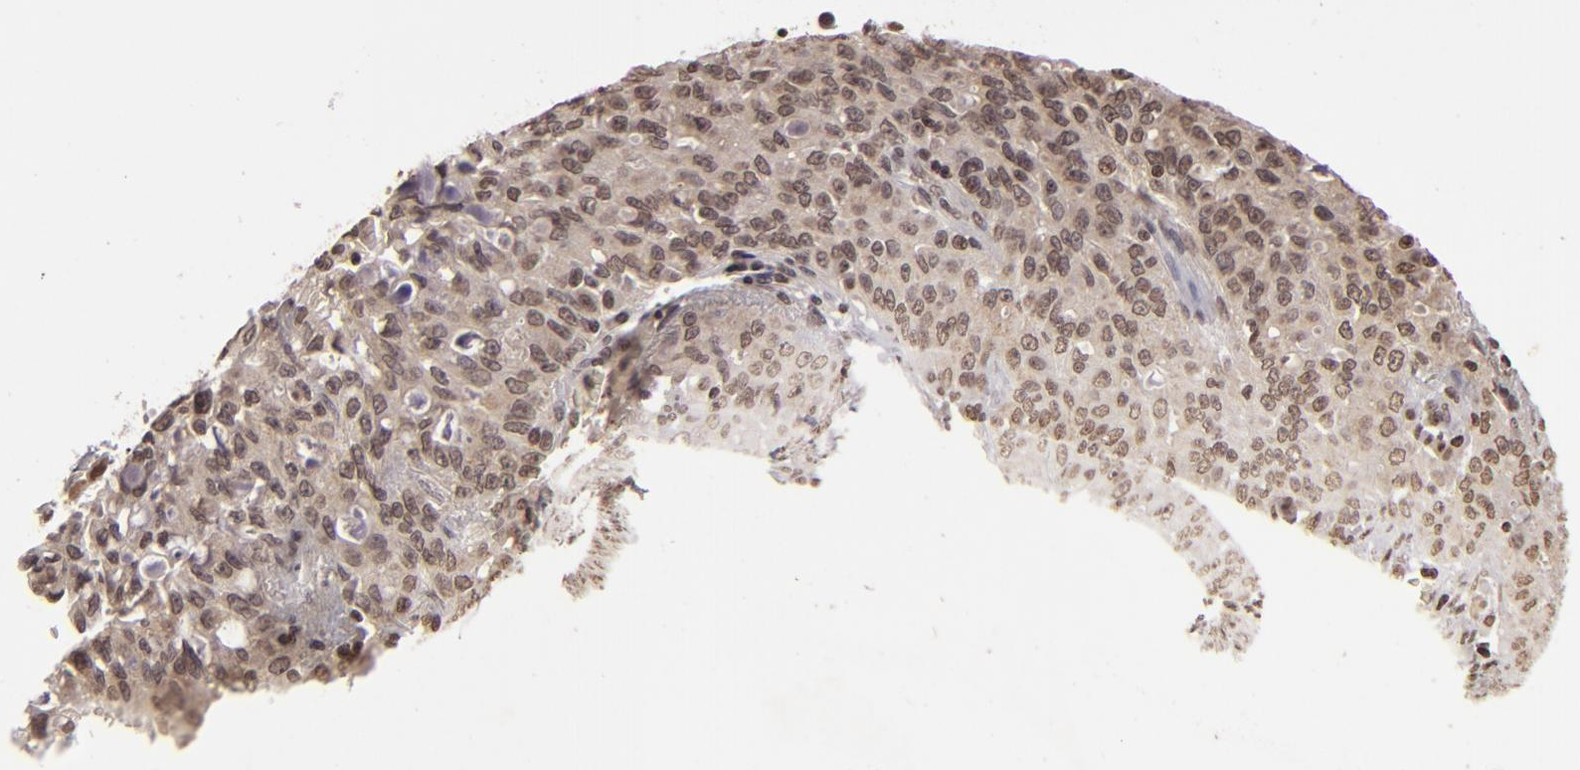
{"staining": {"intensity": "weak", "quantity": ">75%", "location": "nuclear"}, "tissue": "lung cancer", "cell_type": "Tumor cells", "image_type": "cancer", "snomed": [{"axis": "morphology", "description": "Adenocarcinoma, NOS"}, {"axis": "topography", "description": "Lung"}], "caption": "A photomicrograph of adenocarcinoma (lung) stained for a protein displays weak nuclear brown staining in tumor cells.", "gene": "CUL3", "patient": {"sex": "female", "age": 44}}